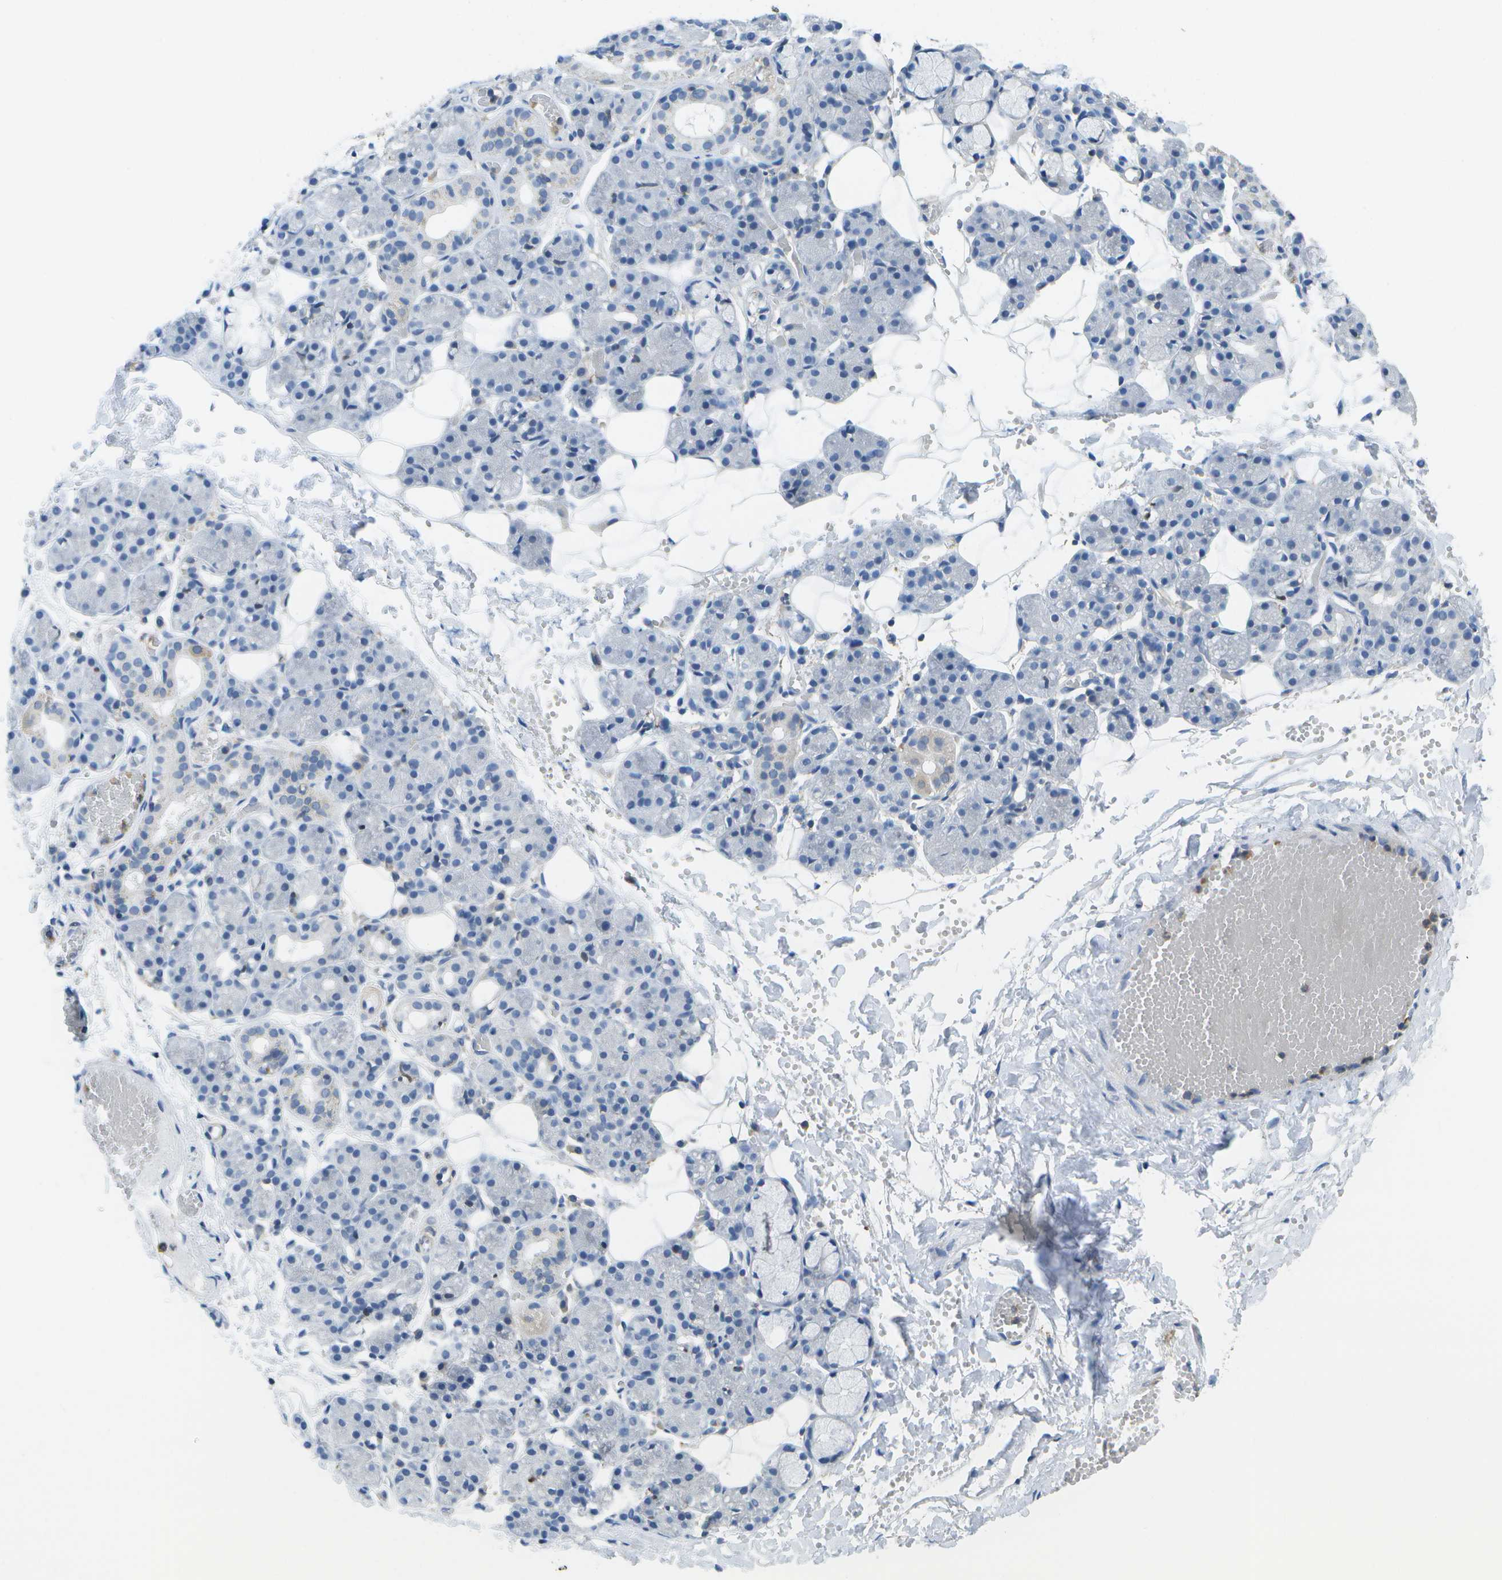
{"staining": {"intensity": "negative", "quantity": "none", "location": "none"}, "tissue": "salivary gland", "cell_type": "Glandular cells", "image_type": "normal", "snomed": [{"axis": "morphology", "description": "Normal tissue, NOS"}, {"axis": "topography", "description": "Salivary gland"}], "caption": "Image shows no significant protein staining in glandular cells of benign salivary gland.", "gene": "RCSD1", "patient": {"sex": "male", "age": 63}}